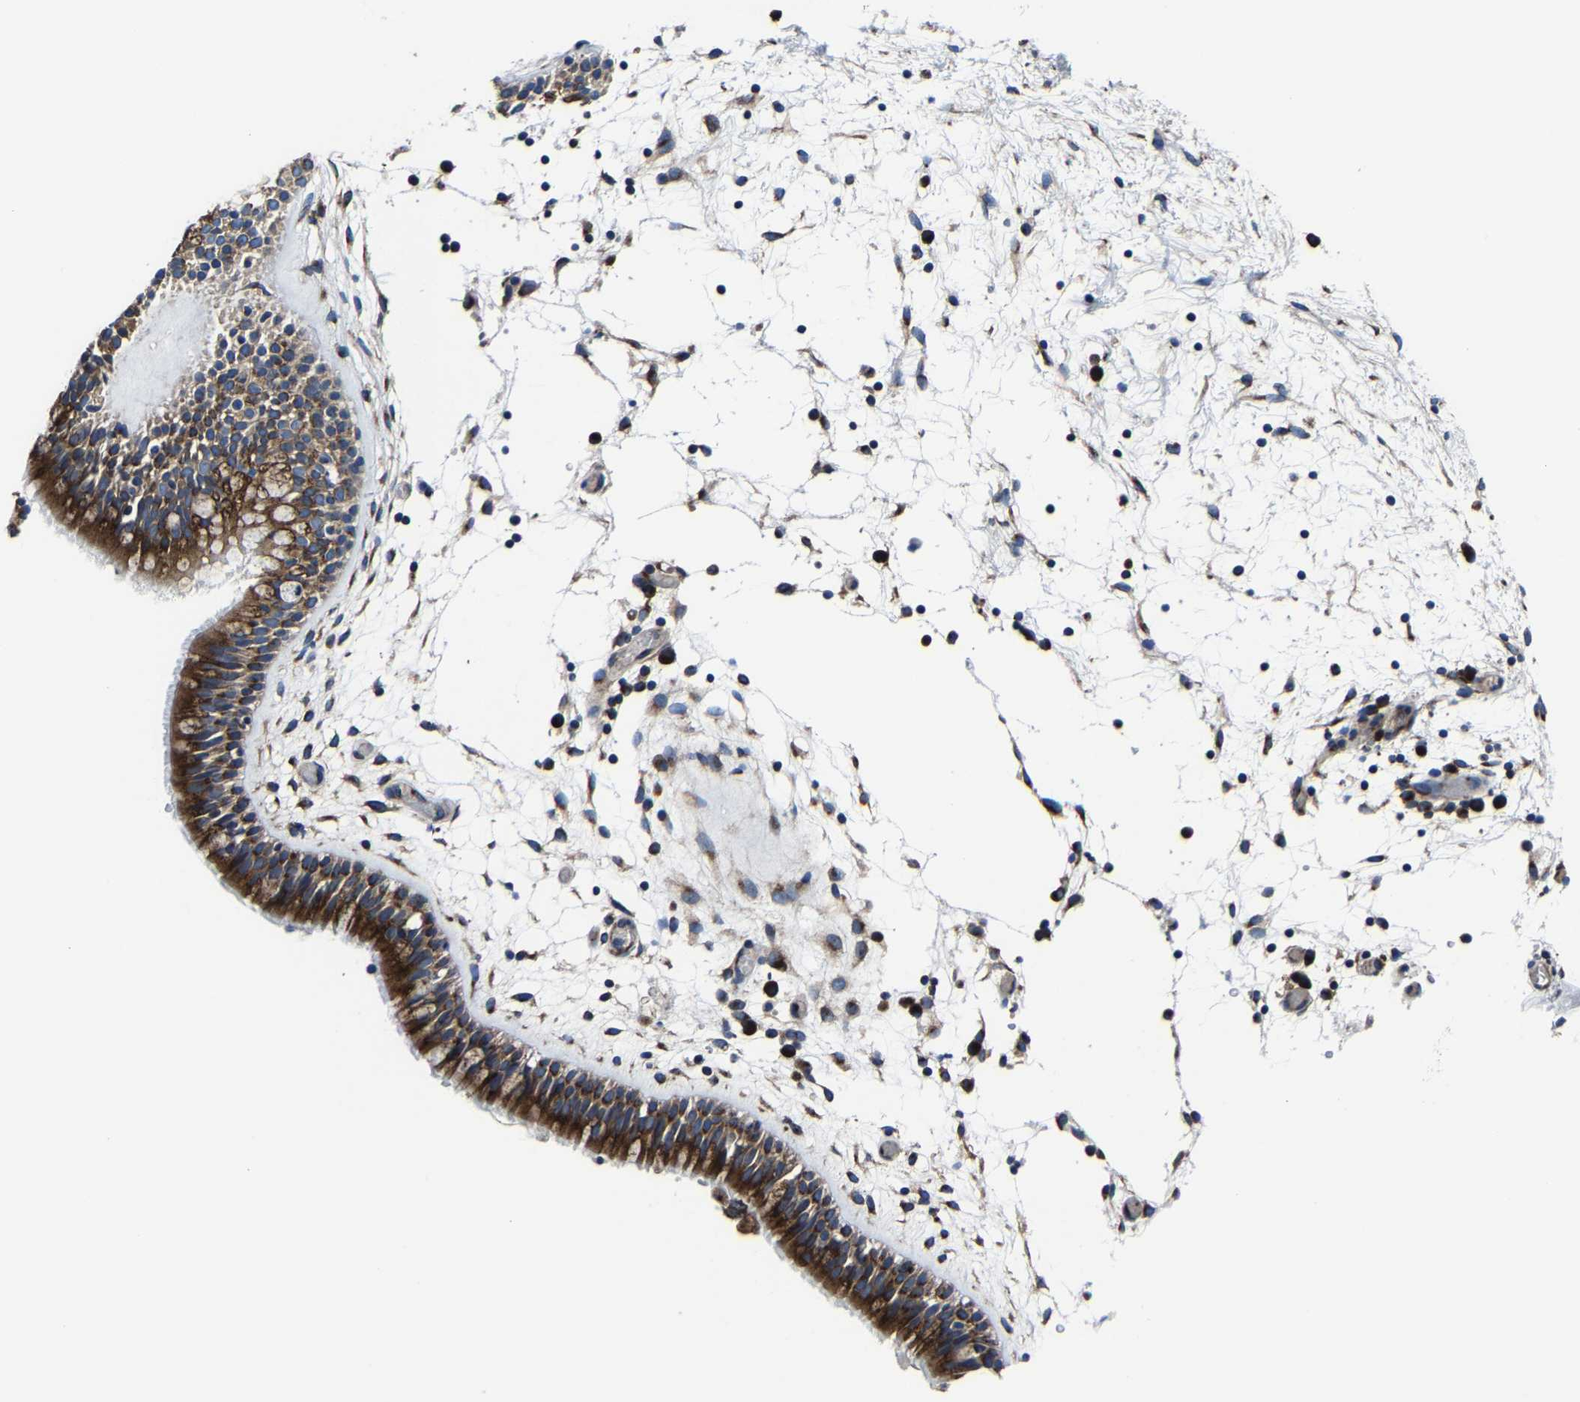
{"staining": {"intensity": "strong", "quantity": ">75%", "location": "cytoplasmic/membranous"}, "tissue": "nasopharynx", "cell_type": "Respiratory epithelial cells", "image_type": "normal", "snomed": [{"axis": "morphology", "description": "Normal tissue, NOS"}, {"axis": "morphology", "description": "Inflammation, NOS"}, {"axis": "topography", "description": "Nasopharynx"}], "caption": "Immunohistochemical staining of benign human nasopharynx shows high levels of strong cytoplasmic/membranous staining in approximately >75% of respiratory epithelial cells. (IHC, brightfield microscopy, high magnification).", "gene": "EBAG9", "patient": {"sex": "male", "age": 48}}